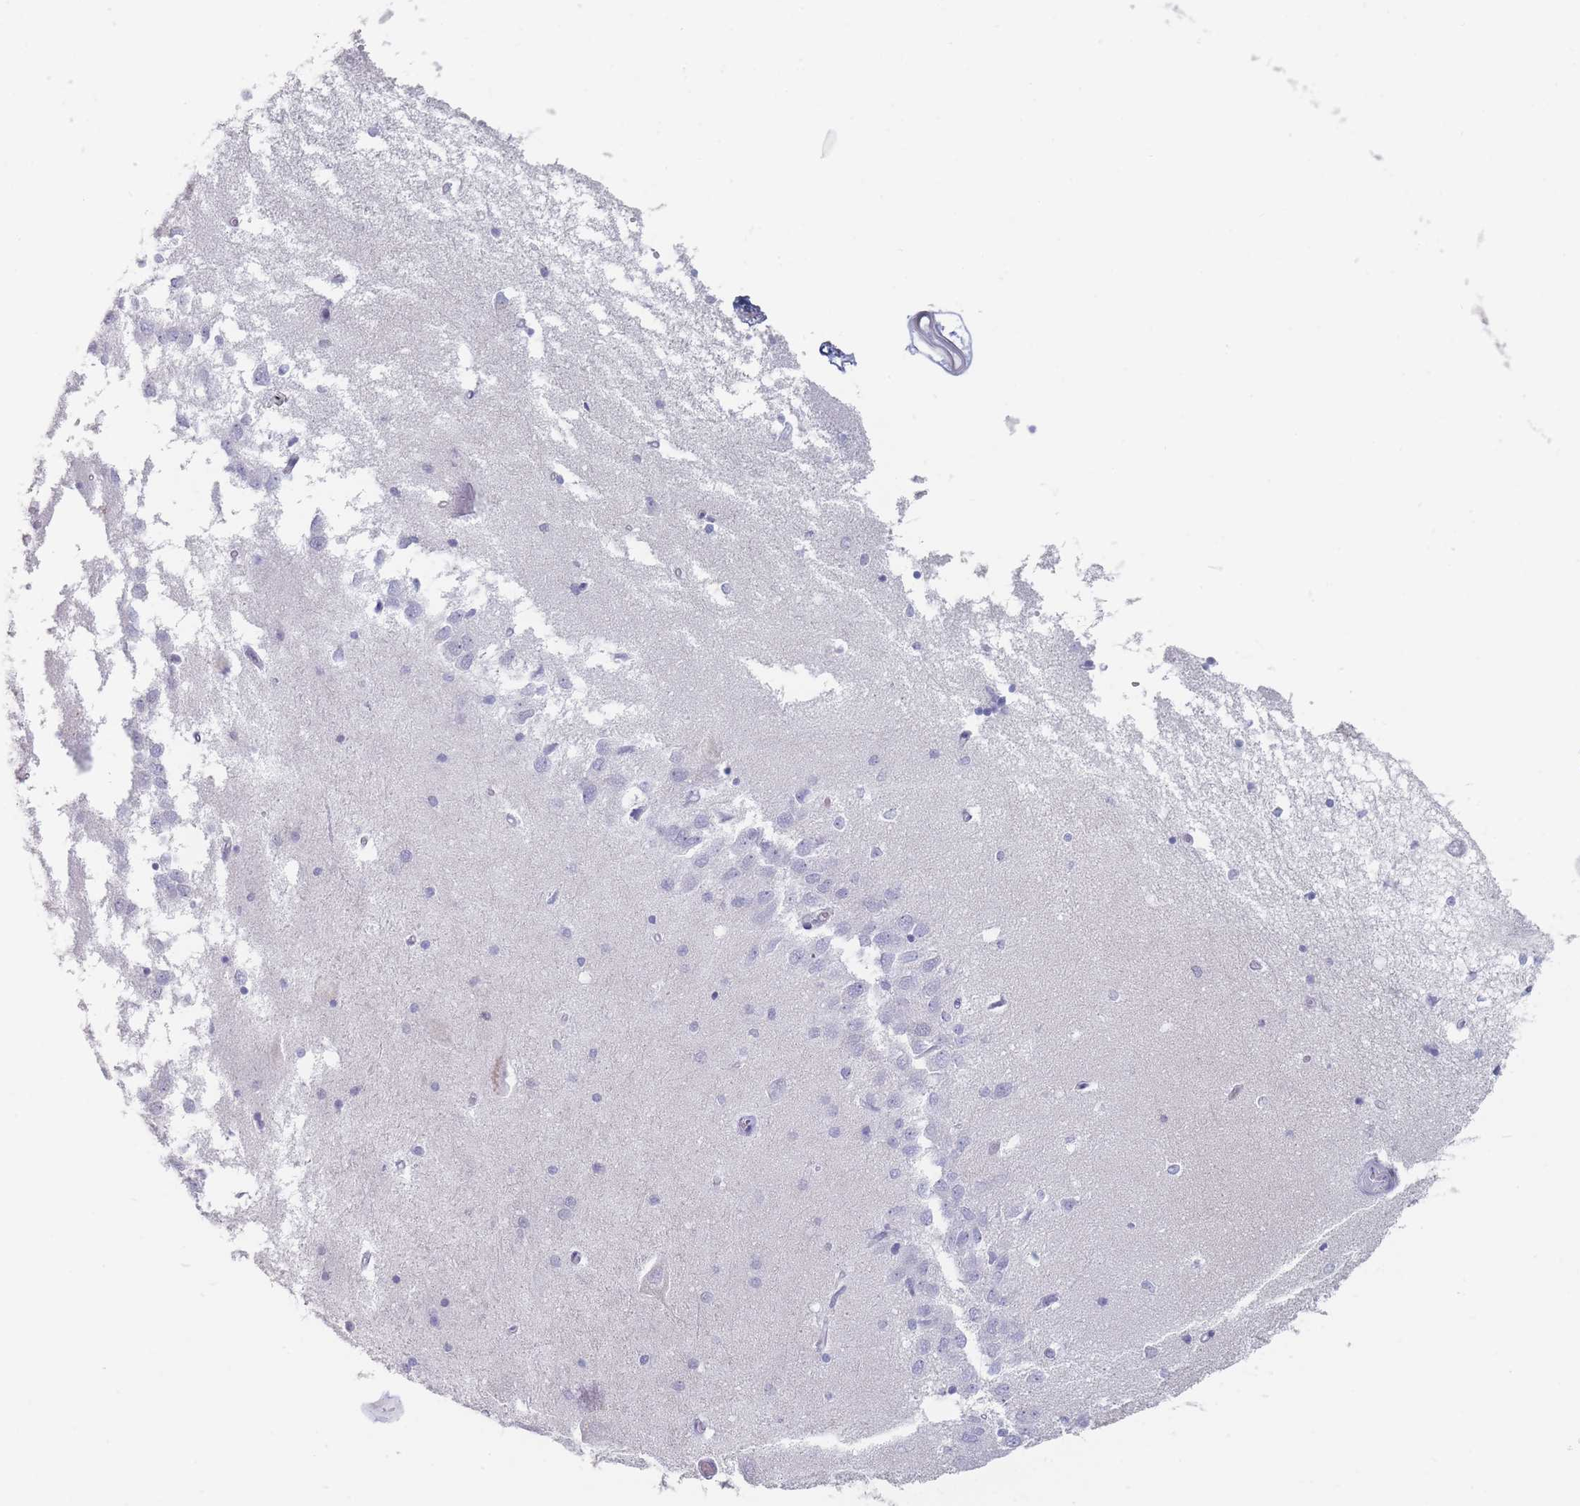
{"staining": {"intensity": "negative", "quantity": "none", "location": "none"}, "tissue": "hippocampus", "cell_type": "Glial cells", "image_type": "normal", "snomed": [{"axis": "morphology", "description": "Normal tissue, NOS"}, {"axis": "topography", "description": "Hippocampus"}], "caption": "An image of hippocampus stained for a protein exhibits no brown staining in glial cells. (DAB (3,3'-diaminobenzidine) immunohistochemistry (IHC) visualized using brightfield microscopy, high magnification).", "gene": "MAP1S", "patient": {"sex": "male", "age": 45}}